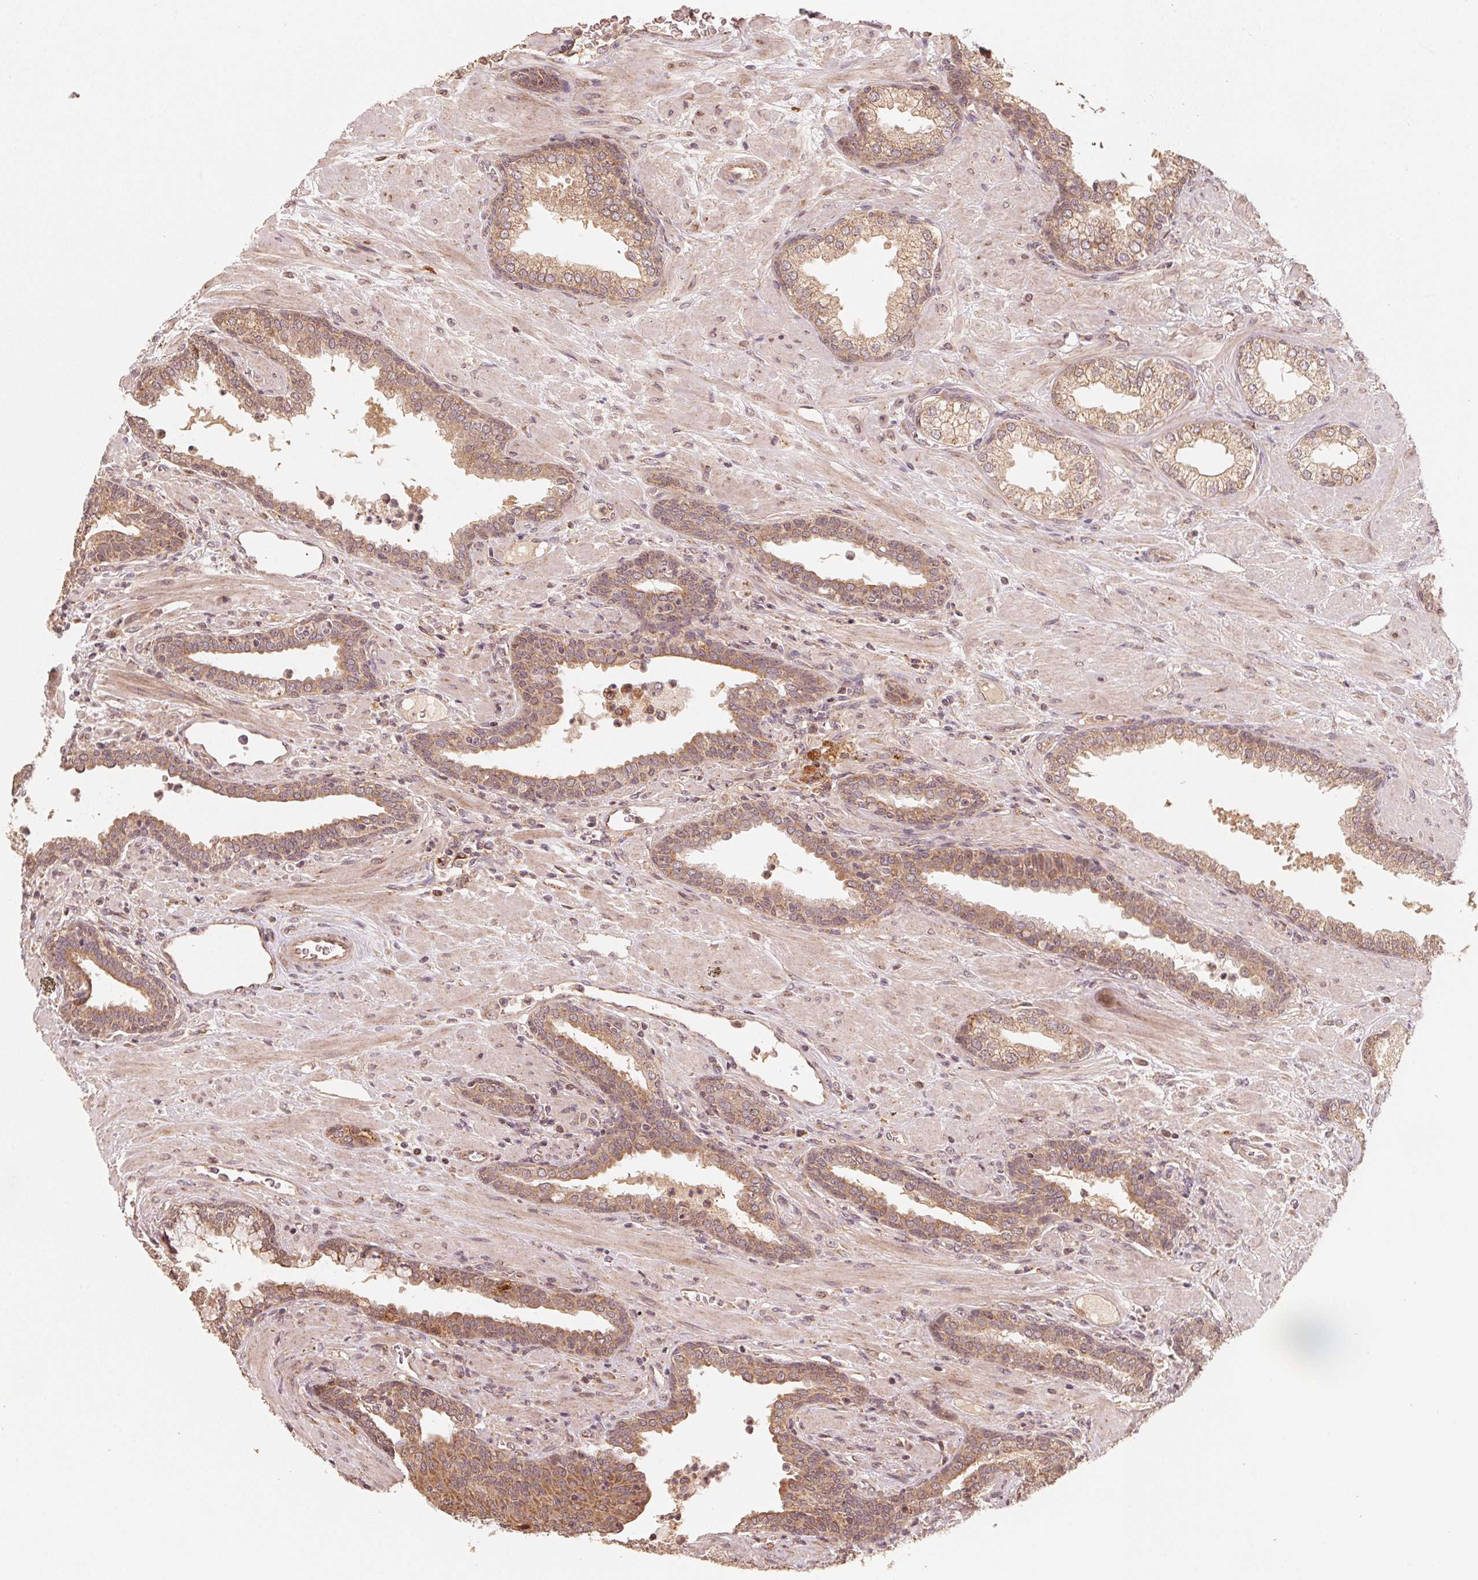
{"staining": {"intensity": "moderate", "quantity": ">75%", "location": "cytoplasmic/membranous"}, "tissue": "prostate cancer", "cell_type": "Tumor cells", "image_type": "cancer", "snomed": [{"axis": "morphology", "description": "Adenocarcinoma, Low grade"}, {"axis": "topography", "description": "Prostate"}], "caption": "This micrograph demonstrates IHC staining of prostate low-grade adenocarcinoma, with medium moderate cytoplasmic/membranous expression in about >75% of tumor cells.", "gene": "WBP2", "patient": {"sex": "male", "age": 61}}